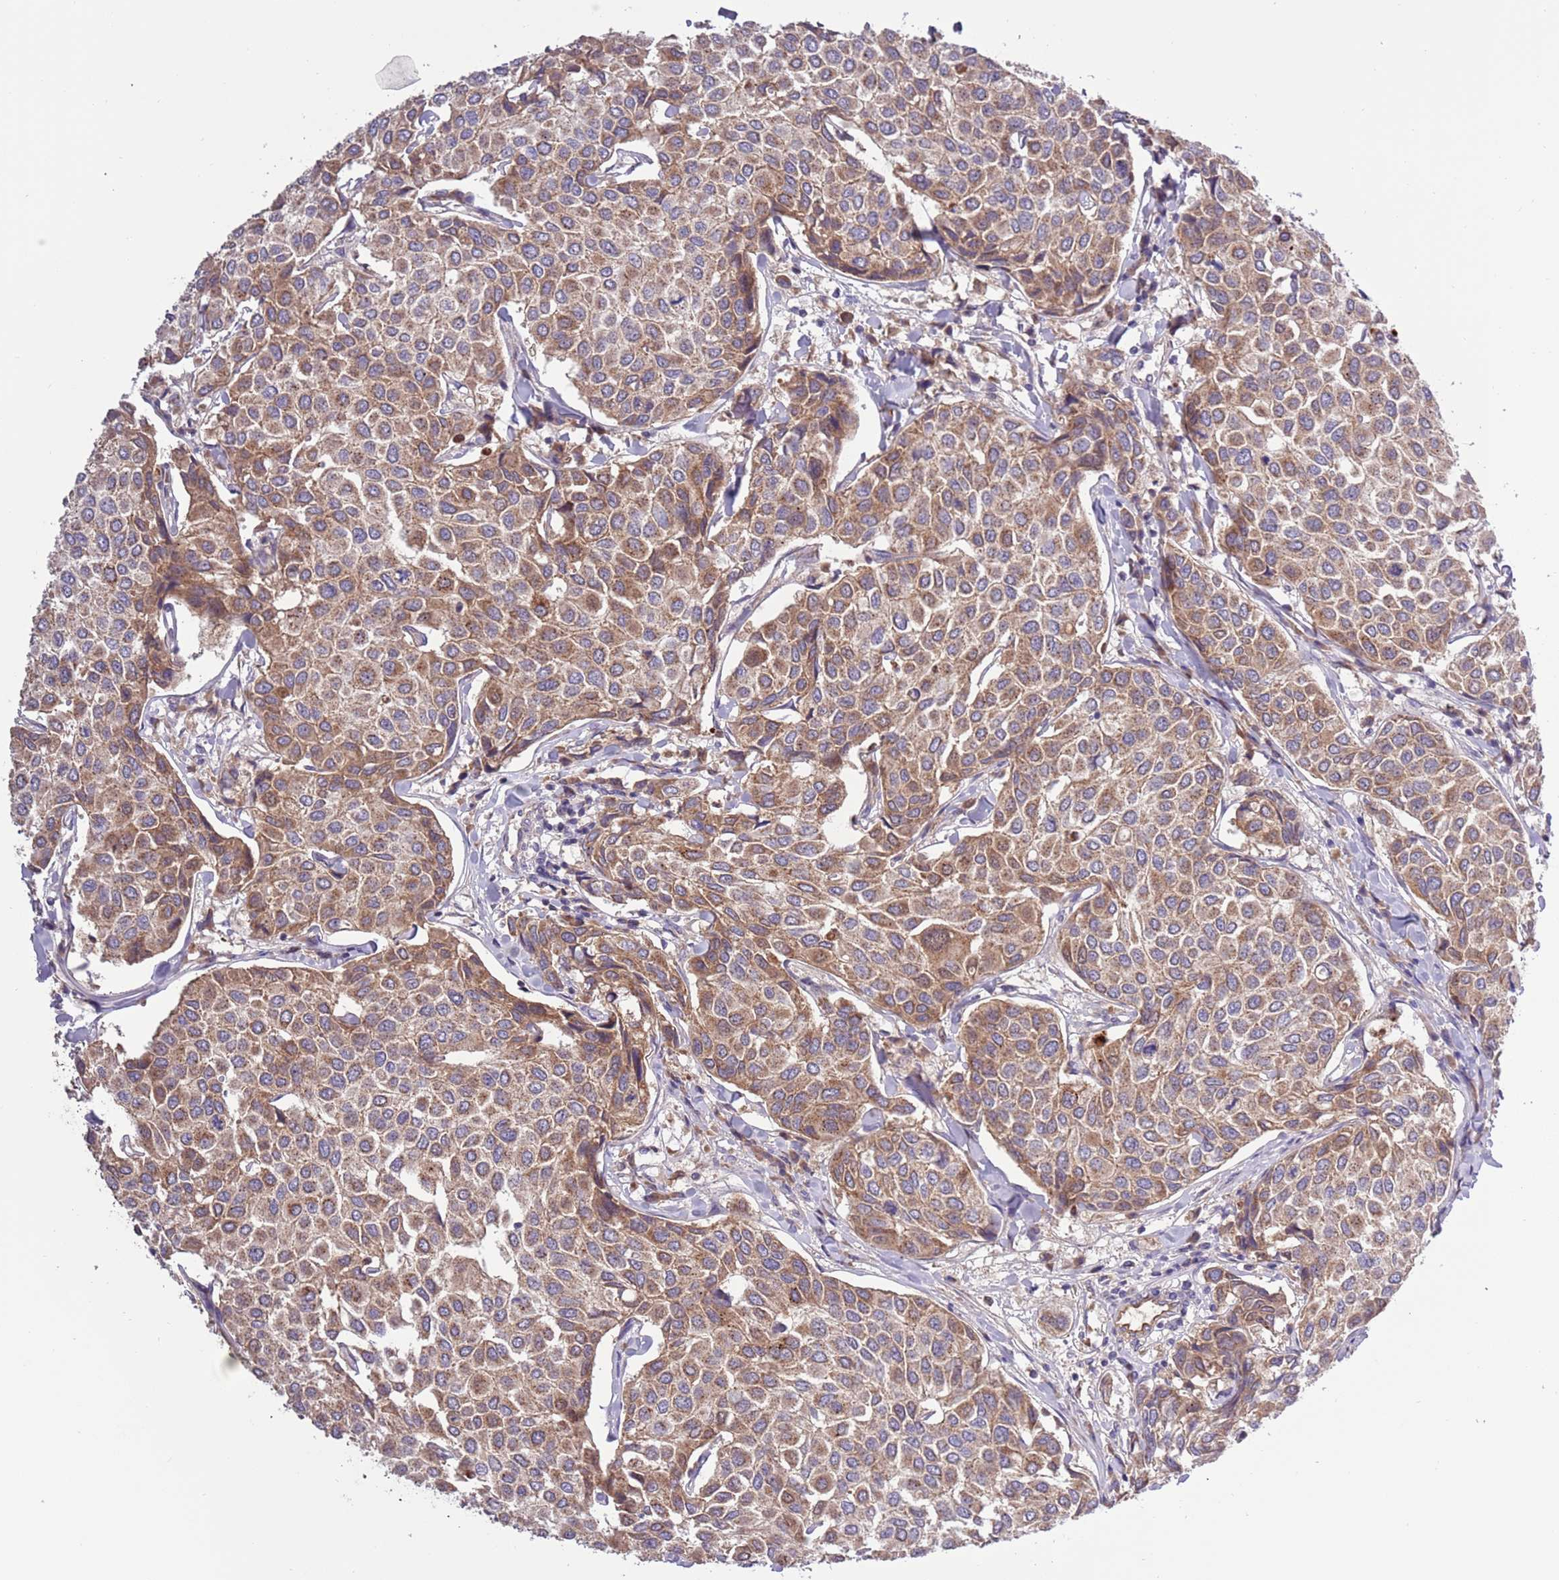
{"staining": {"intensity": "moderate", "quantity": ">75%", "location": "cytoplasmic/membranous"}, "tissue": "breast cancer", "cell_type": "Tumor cells", "image_type": "cancer", "snomed": [{"axis": "morphology", "description": "Duct carcinoma"}, {"axis": "topography", "description": "Breast"}], "caption": "Human breast cancer (infiltrating ductal carcinoma) stained with a brown dye shows moderate cytoplasmic/membranous positive positivity in about >75% of tumor cells.", "gene": "SHROOM3", "patient": {"sex": "female", "age": 55}}